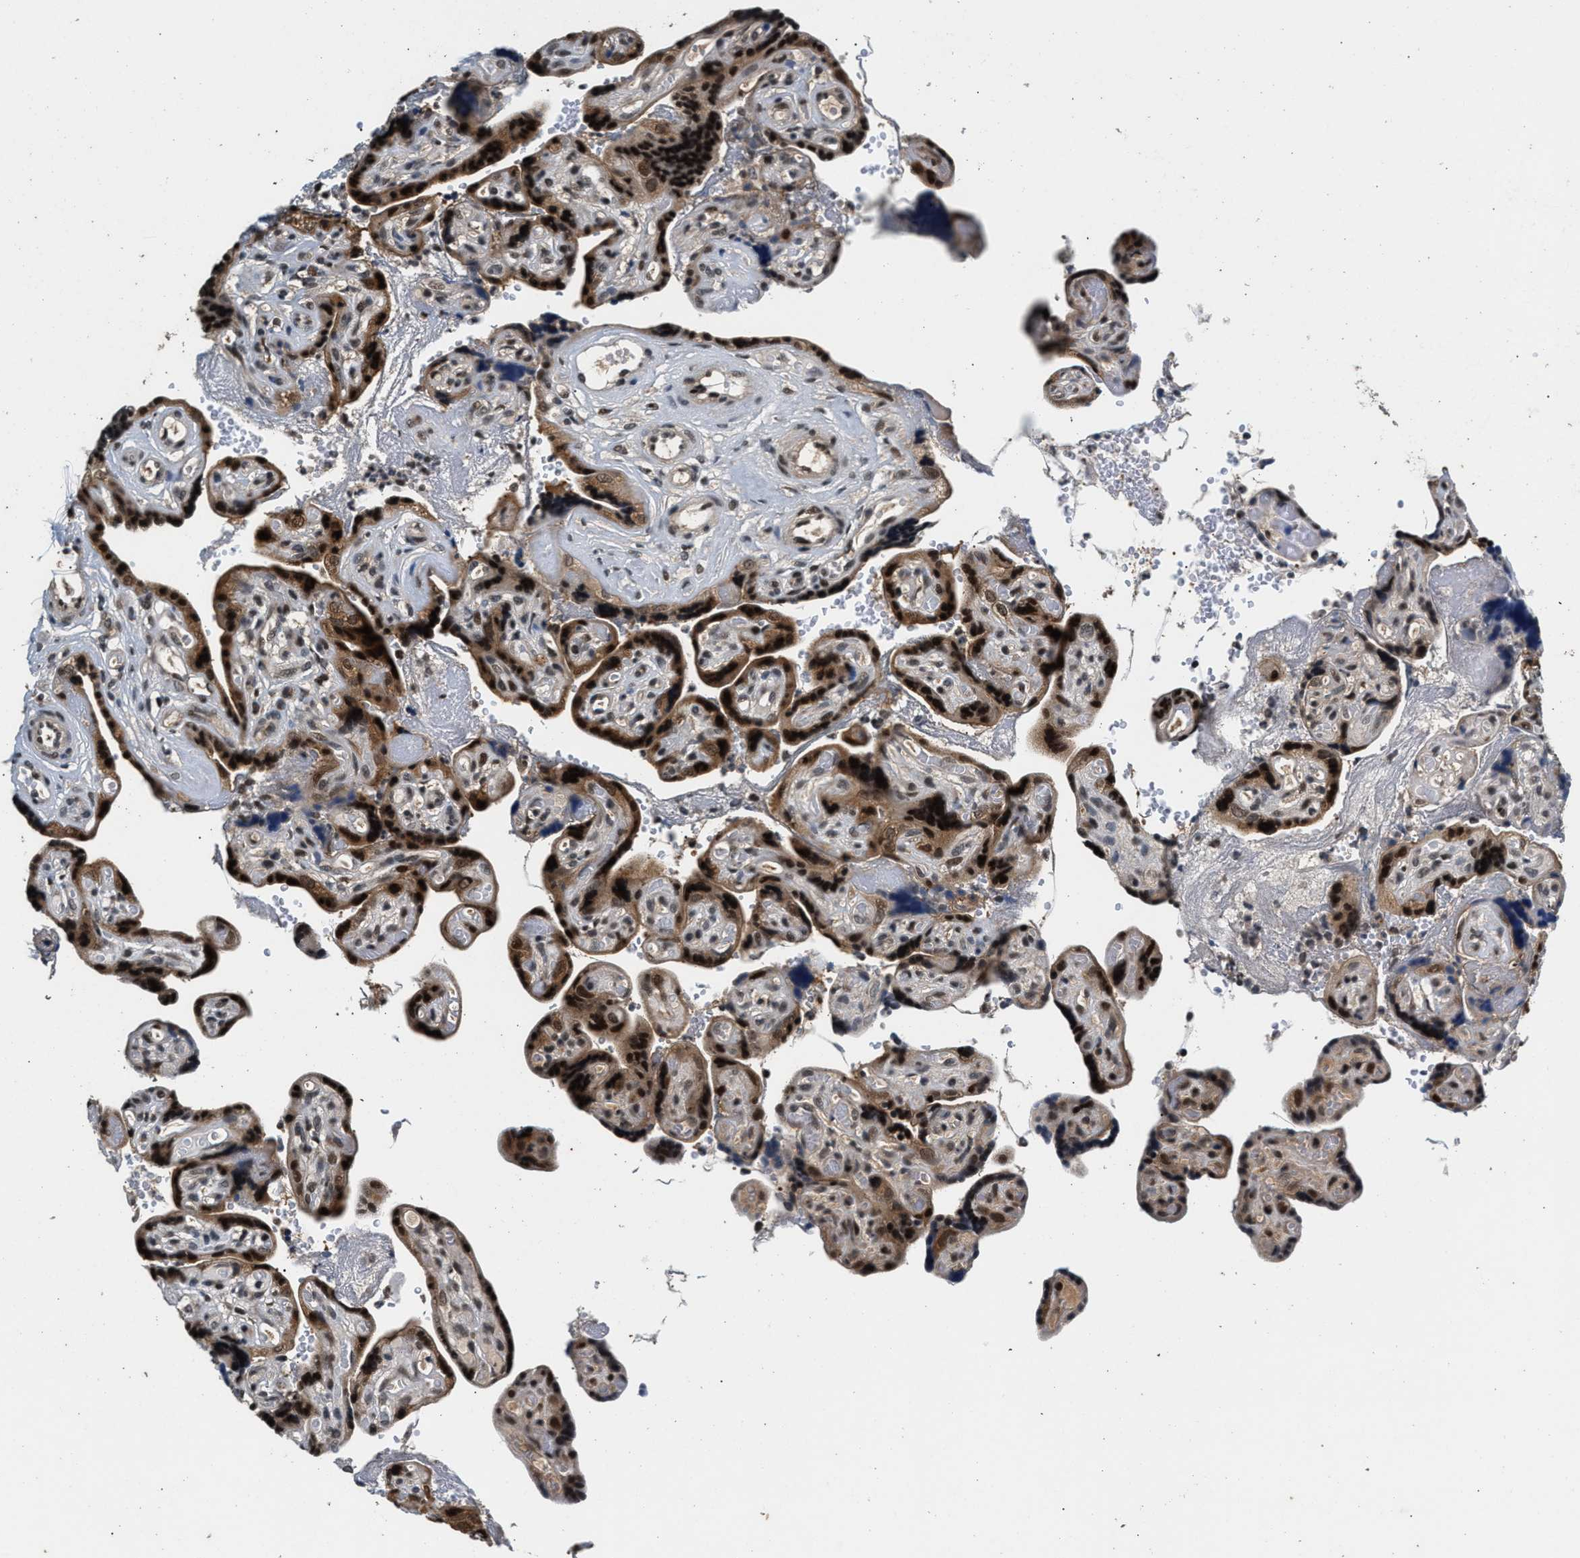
{"staining": {"intensity": "strong", "quantity": "25%-75%", "location": "nuclear"}, "tissue": "placenta", "cell_type": "Decidual cells", "image_type": "normal", "snomed": [{"axis": "morphology", "description": "Normal tissue, NOS"}, {"axis": "topography", "description": "Placenta"}], "caption": "Normal placenta exhibits strong nuclear positivity in about 25%-75% of decidual cells (DAB = brown stain, brightfield microscopy at high magnification)..", "gene": "RBM33", "patient": {"sex": "female", "age": 30}}